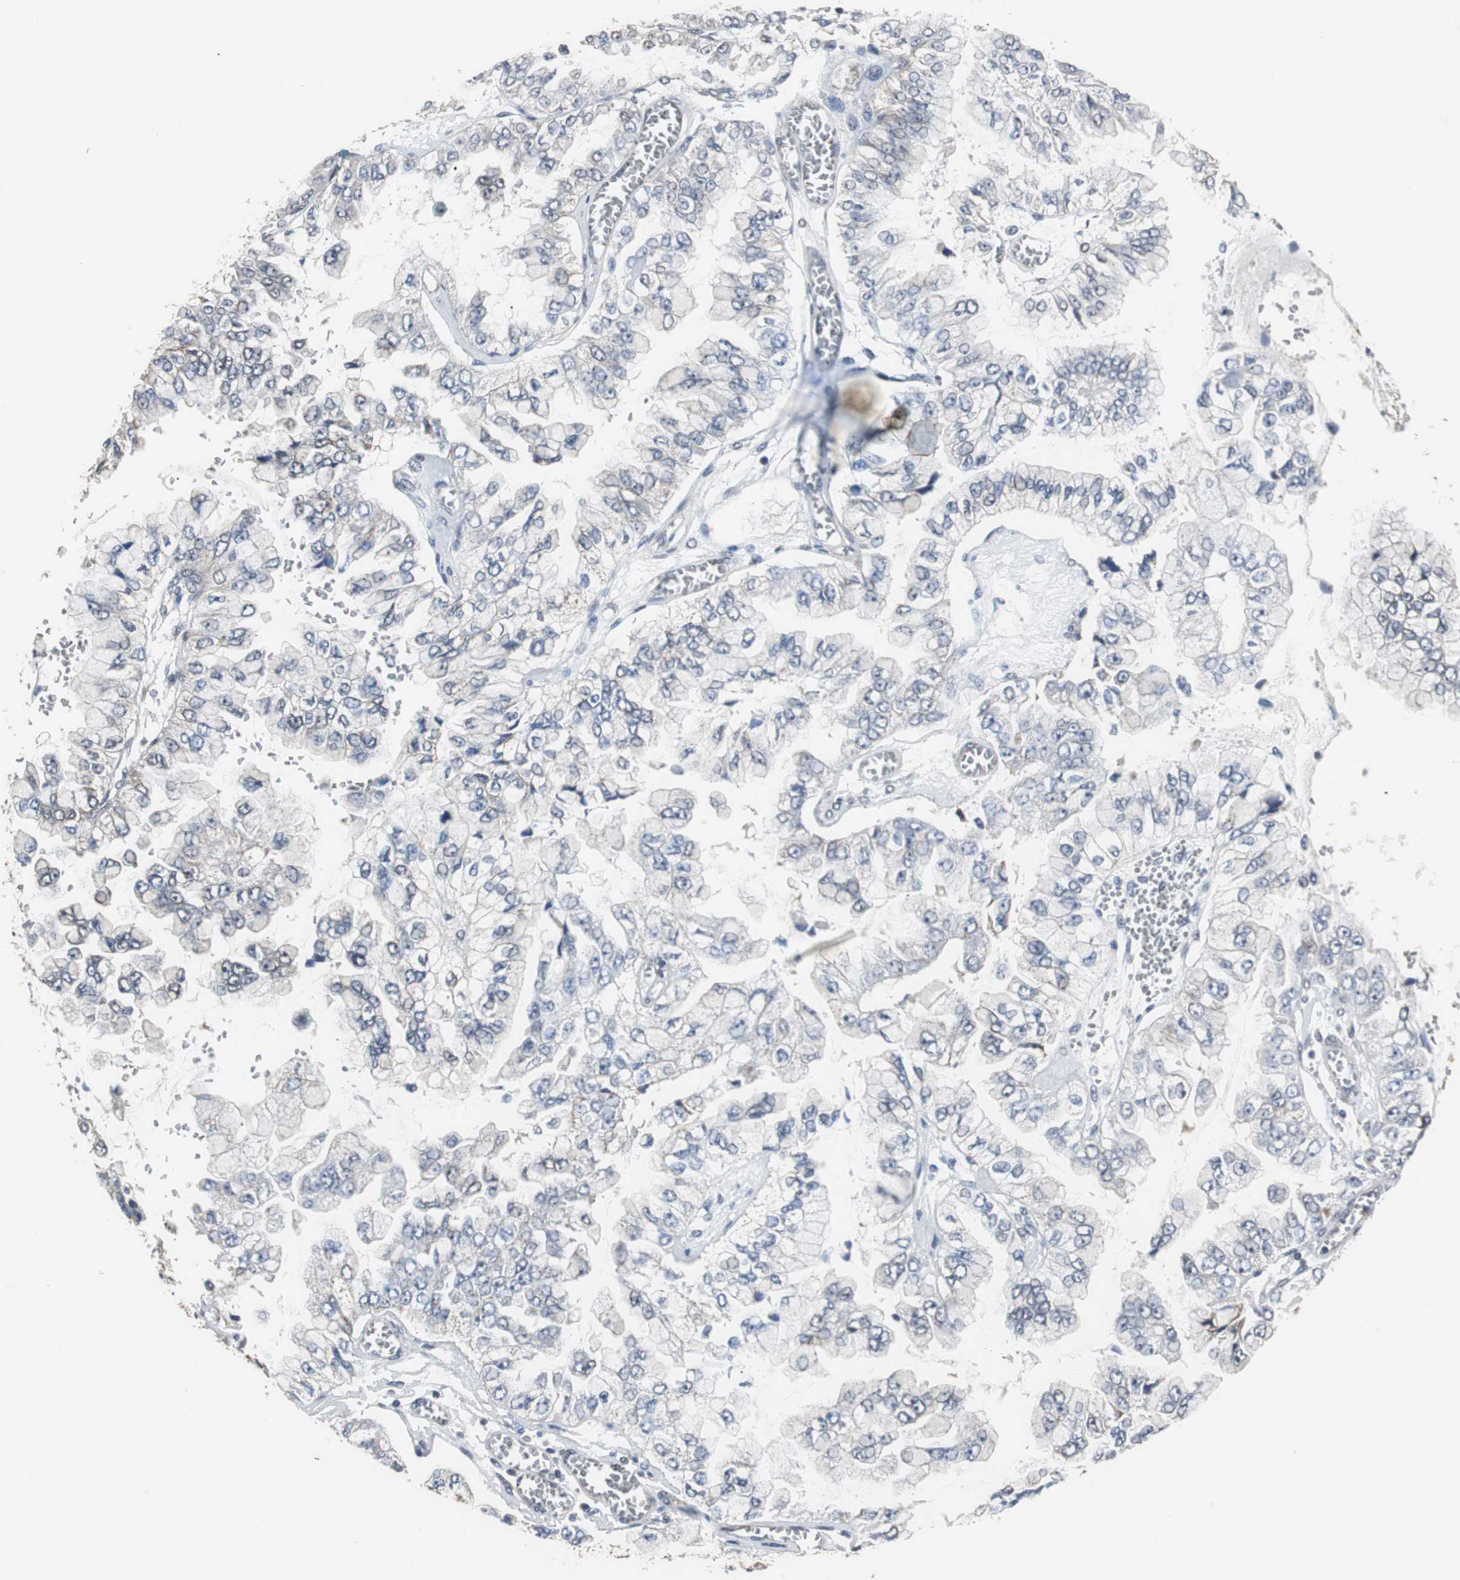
{"staining": {"intensity": "negative", "quantity": "none", "location": "none"}, "tissue": "liver cancer", "cell_type": "Tumor cells", "image_type": "cancer", "snomed": [{"axis": "morphology", "description": "Cholangiocarcinoma"}, {"axis": "topography", "description": "Liver"}], "caption": "This is an immunohistochemistry (IHC) photomicrograph of liver cholangiocarcinoma. There is no staining in tumor cells.", "gene": "ZHX2", "patient": {"sex": "female", "age": 79}}